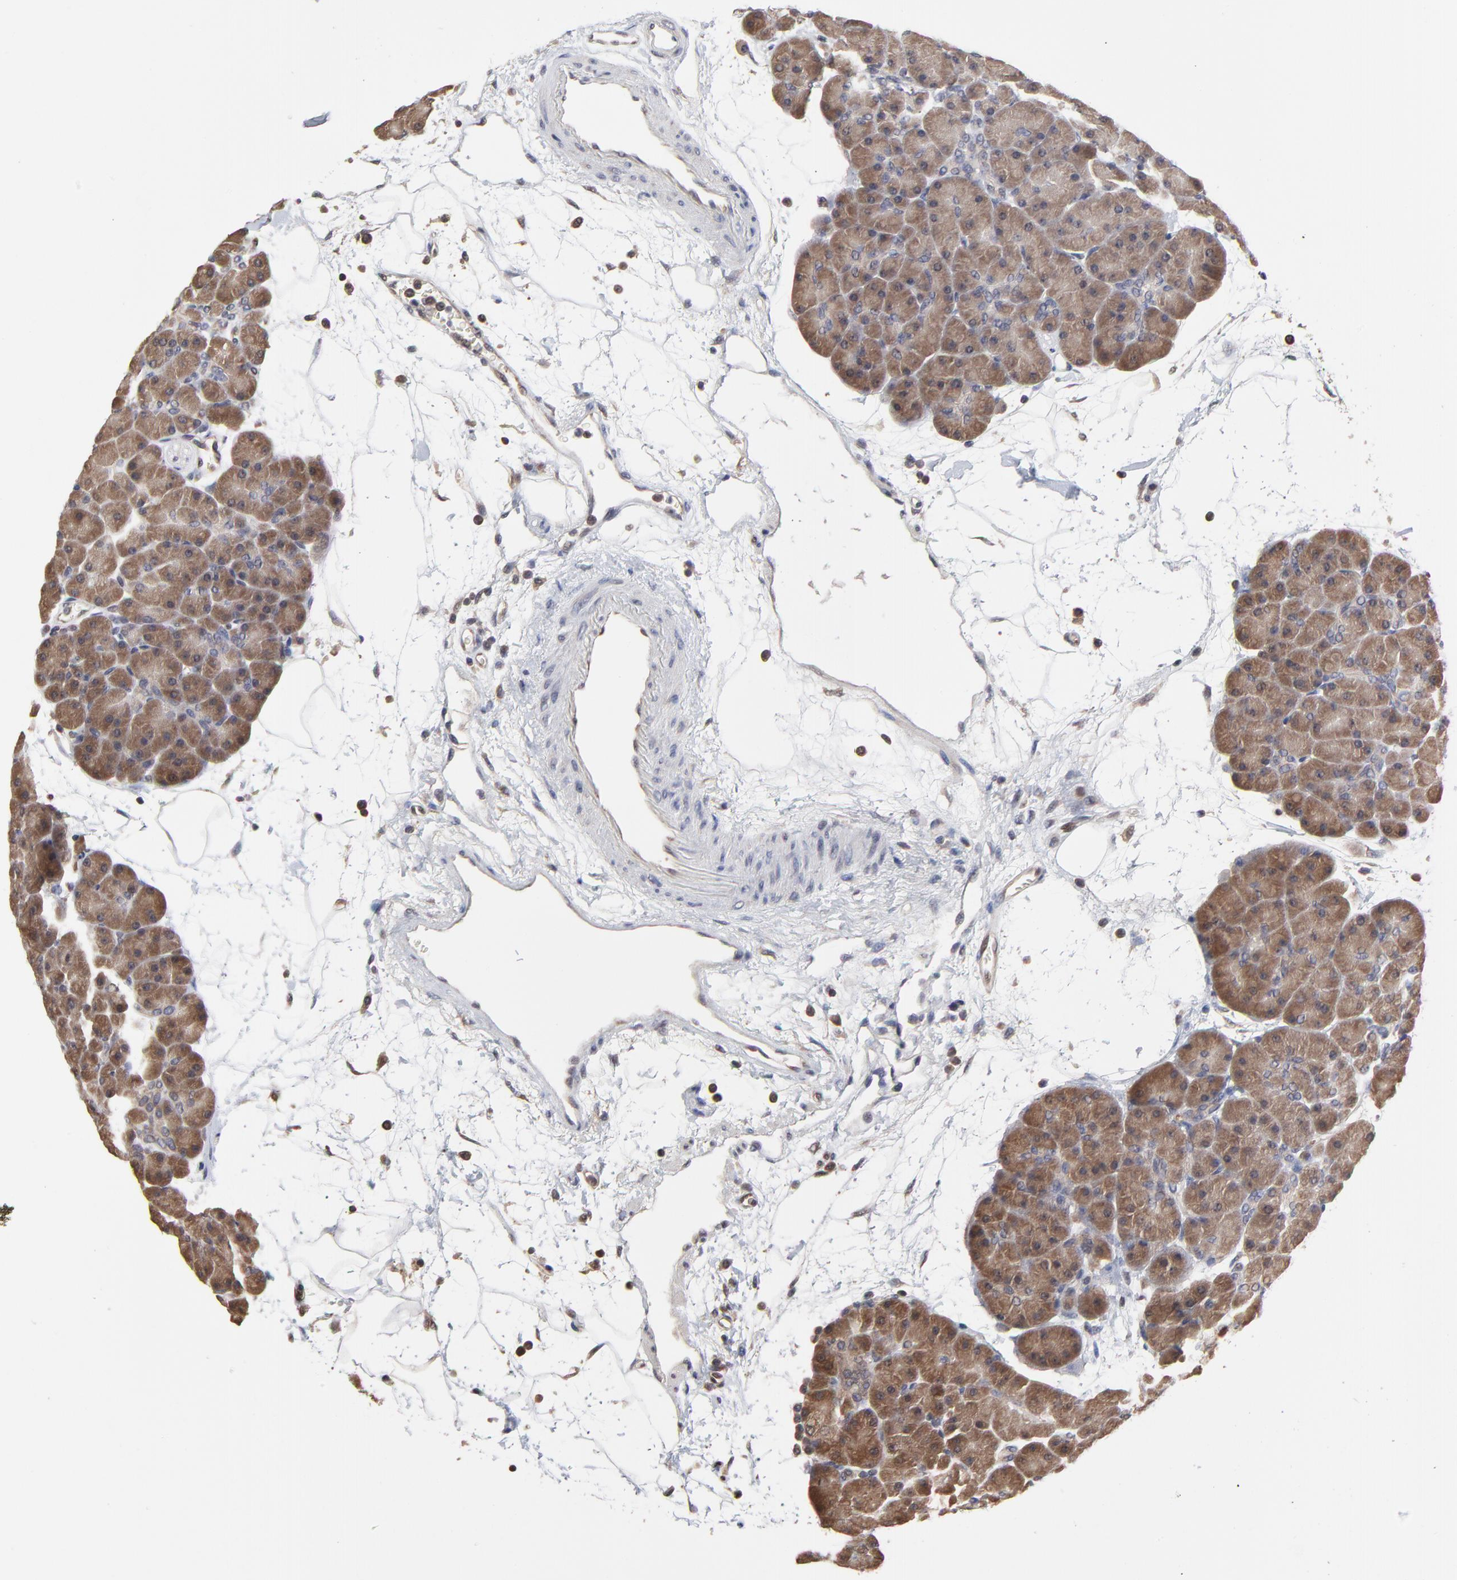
{"staining": {"intensity": "moderate", "quantity": "25%-75%", "location": "cytoplasmic/membranous"}, "tissue": "pancreas", "cell_type": "Exocrine glandular cells", "image_type": "normal", "snomed": [{"axis": "morphology", "description": "Normal tissue, NOS"}, {"axis": "topography", "description": "Pancreas"}], "caption": "High-magnification brightfield microscopy of normal pancreas stained with DAB (brown) and counterstained with hematoxylin (blue). exocrine glandular cells exhibit moderate cytoplasmic/membranous positivity is identified in approximately25%-75% of cells. (DAB (3,3'-diaminobenzidine) IHC, brown staining for protein, blue staining for nuclei).", "gene": "CCT2", "patient": {"sex": "male", "age": 66}}